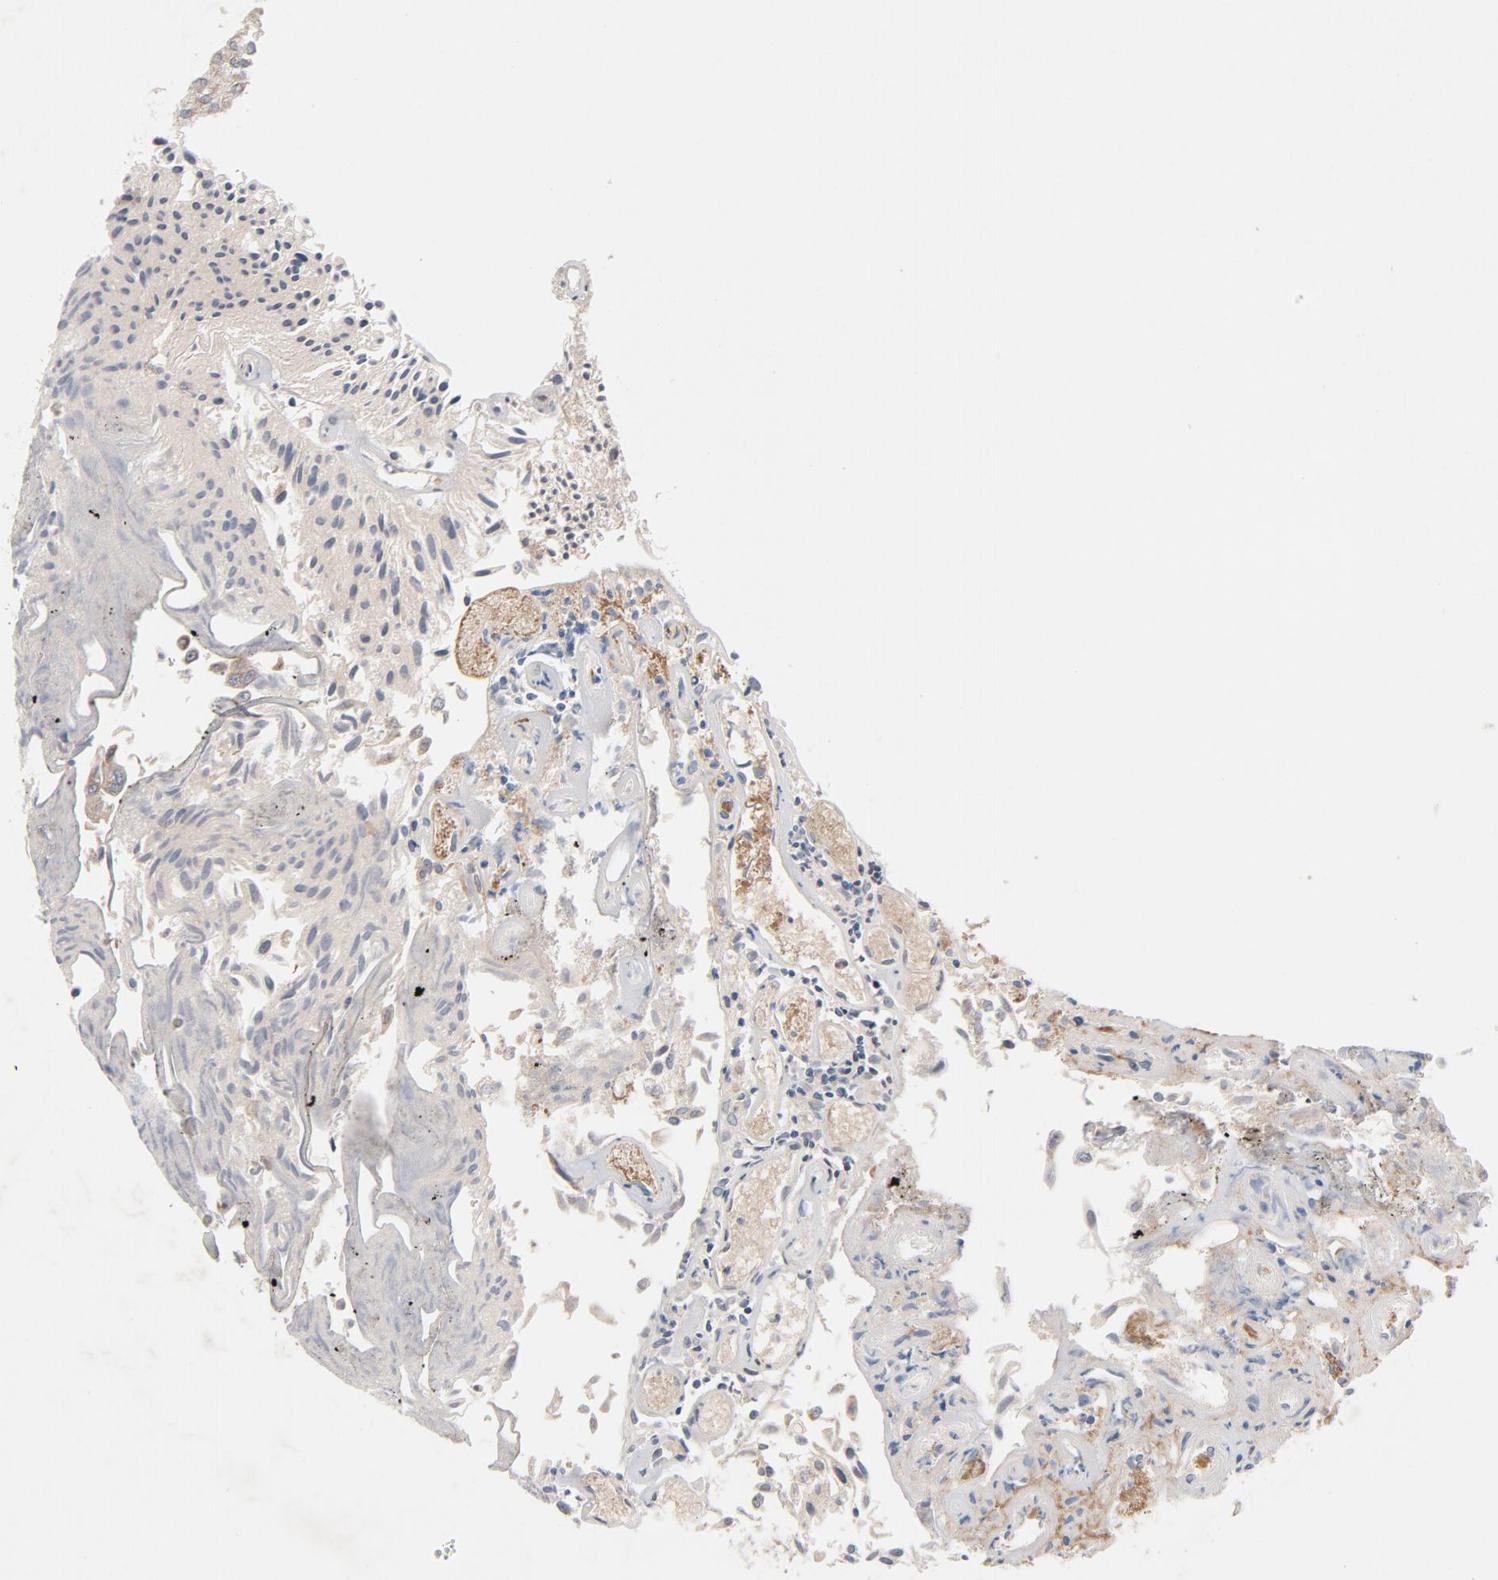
{"staining": {"intensity": "weak", "quantity": ">75%", "location": "cytoplasmic/membranous"}, "tissue": "urothelial cancer", "cell_type": "Tumor cells", "image_type": "cancer", "snomed": [{"axis": "morphology", "description": "Urothelial carcinoma, Low grade"}, {"axis": "topography", "description": "Urinary bladder"}], "caption": "Human urothelial cancer stained with a brown dye exhibits weak cytoplasmic/membranous positive expression in approximately >75% of tumor cells.", "gene": "DNAAF2", "patient": {"sex": "male", "age": 86}}